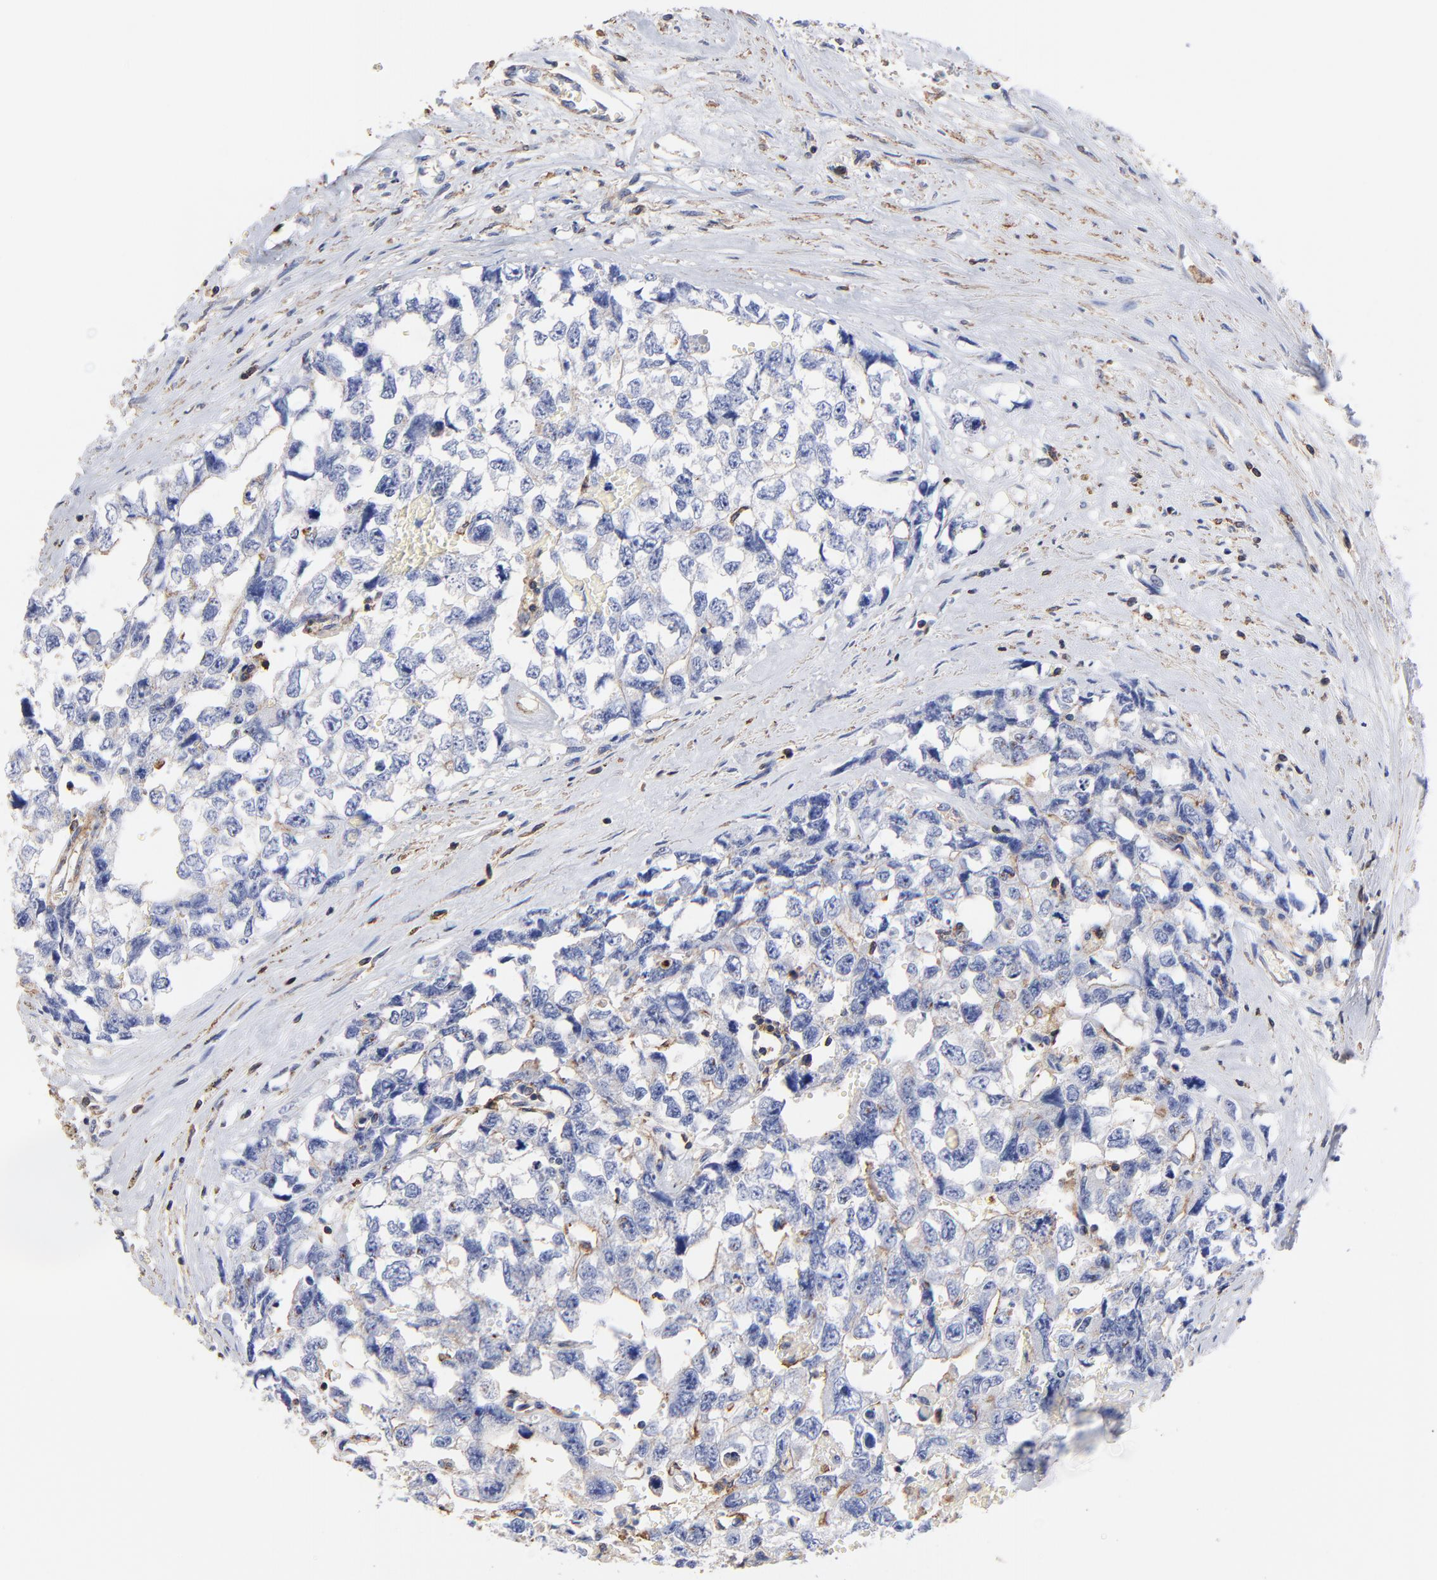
{"staining": {"intensity": "weak", "quantity": "25%-75%", "location": "cytoplasmic/membranous"}, "tissue": "testis cancer", "cell_type": "Tumor cells", "image_type": "cancer", "snomed": [{"axis": "morphology", "description": "Carcinoma, Embryonal, NOS"}, {"axis": "topography", "description": "Testis"}], "caption": "The histopathology image exhibits staining of testis cancer (embryonal carcinoma), revealing weak cytoplasmic/membranous protein expression (brown color) within tumor cells.", "gene": "ASL", "patient": {"sex": "male", "age": 31}}